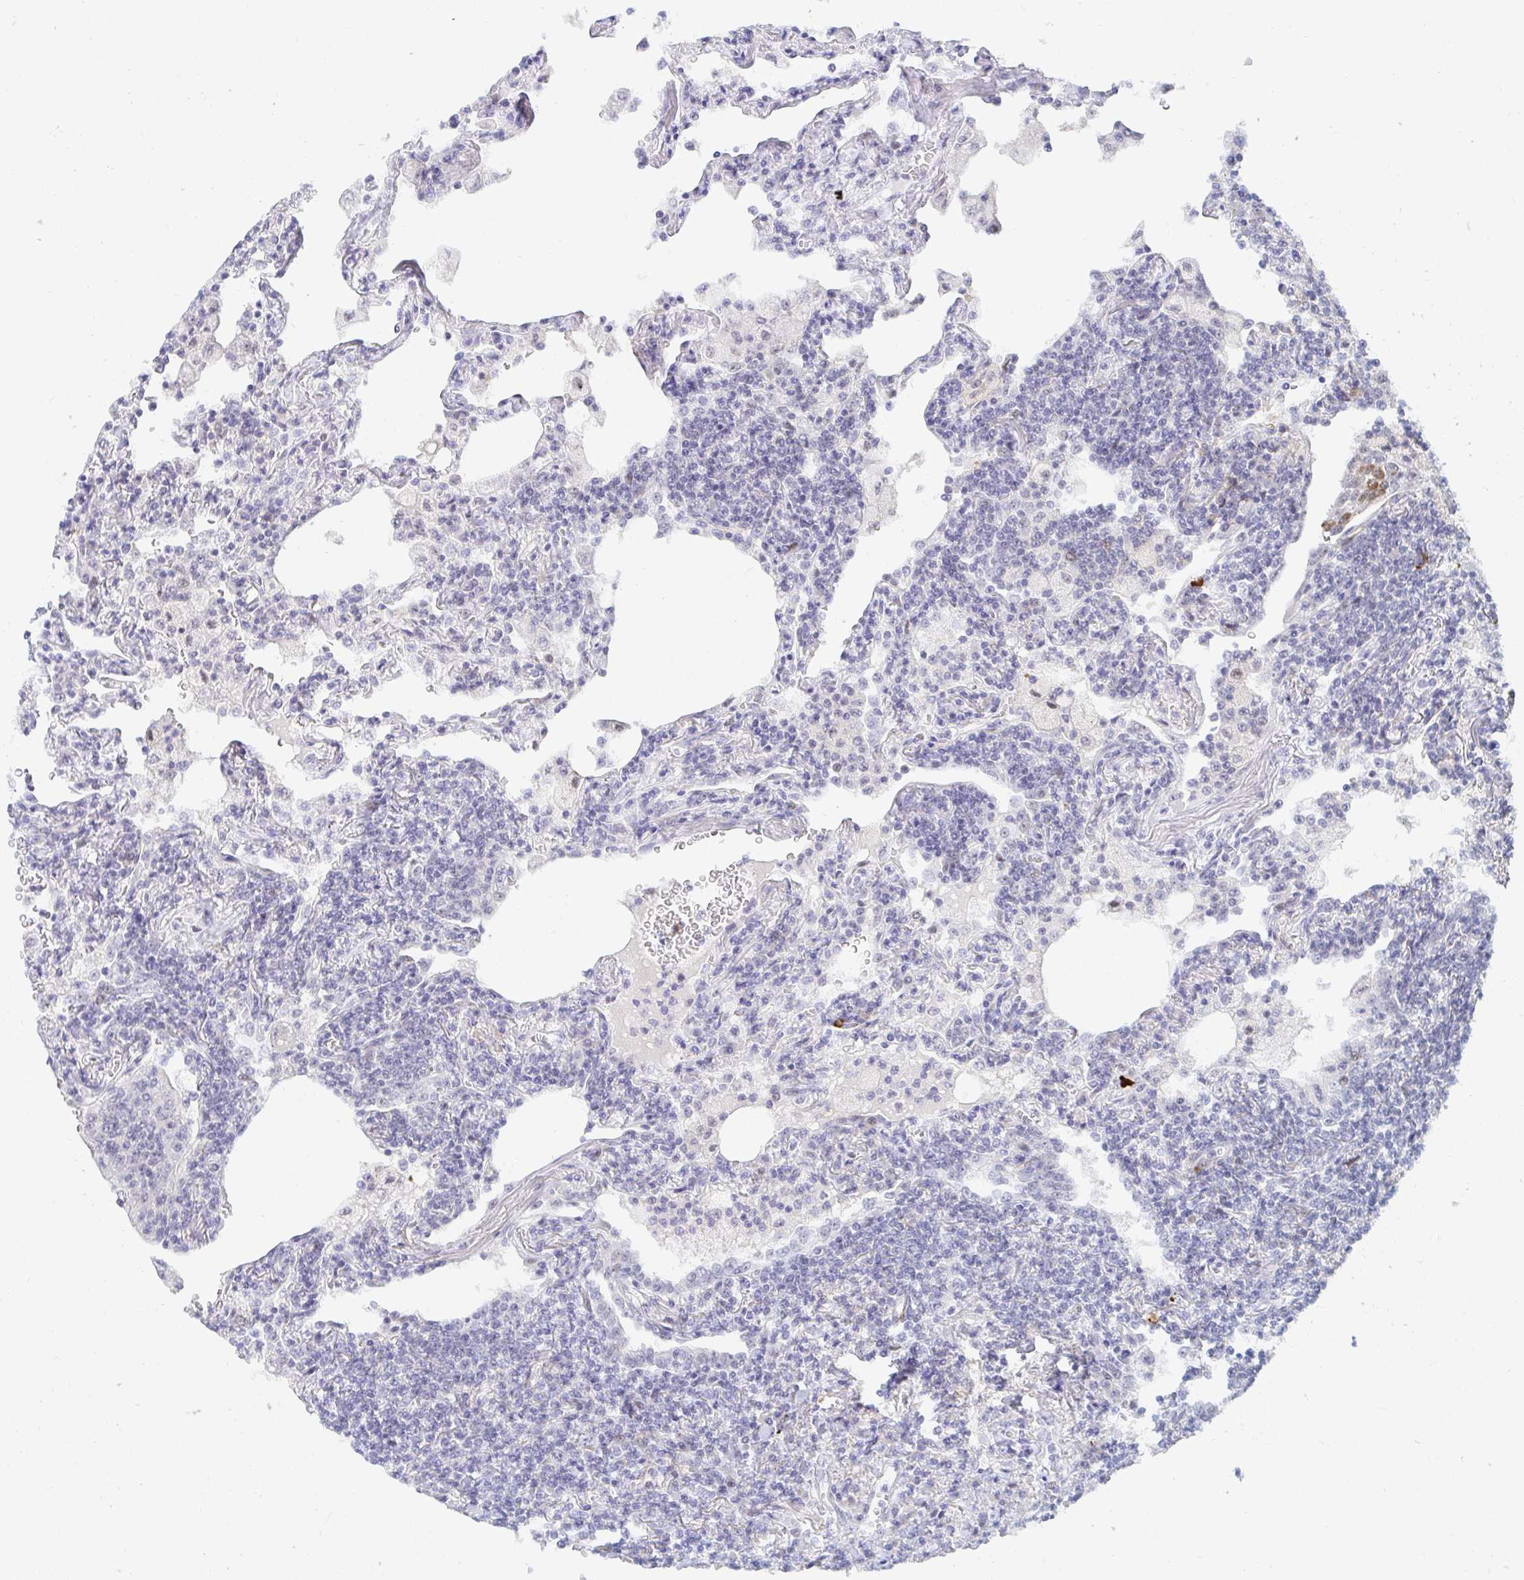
{"staining": {"intensity": "negative", "quantity": "none", "location": "none"}, "tissue": "lymphoma", "cell_type": "Tumor cells", "image_type": "cancer", "snomed": [{"axis": "morphology", "description": "Malignant lymphoma, non-Hodgkin's type, Low grade"}, {"axis": "topography", "description": "Lung"}], "caption": "This is an immunohistochemistry histopathology image of lymphoma. There is no expression in tumor cells.", "gene": "COL28A1", "patient": {"sex": "female", "age": 71}}